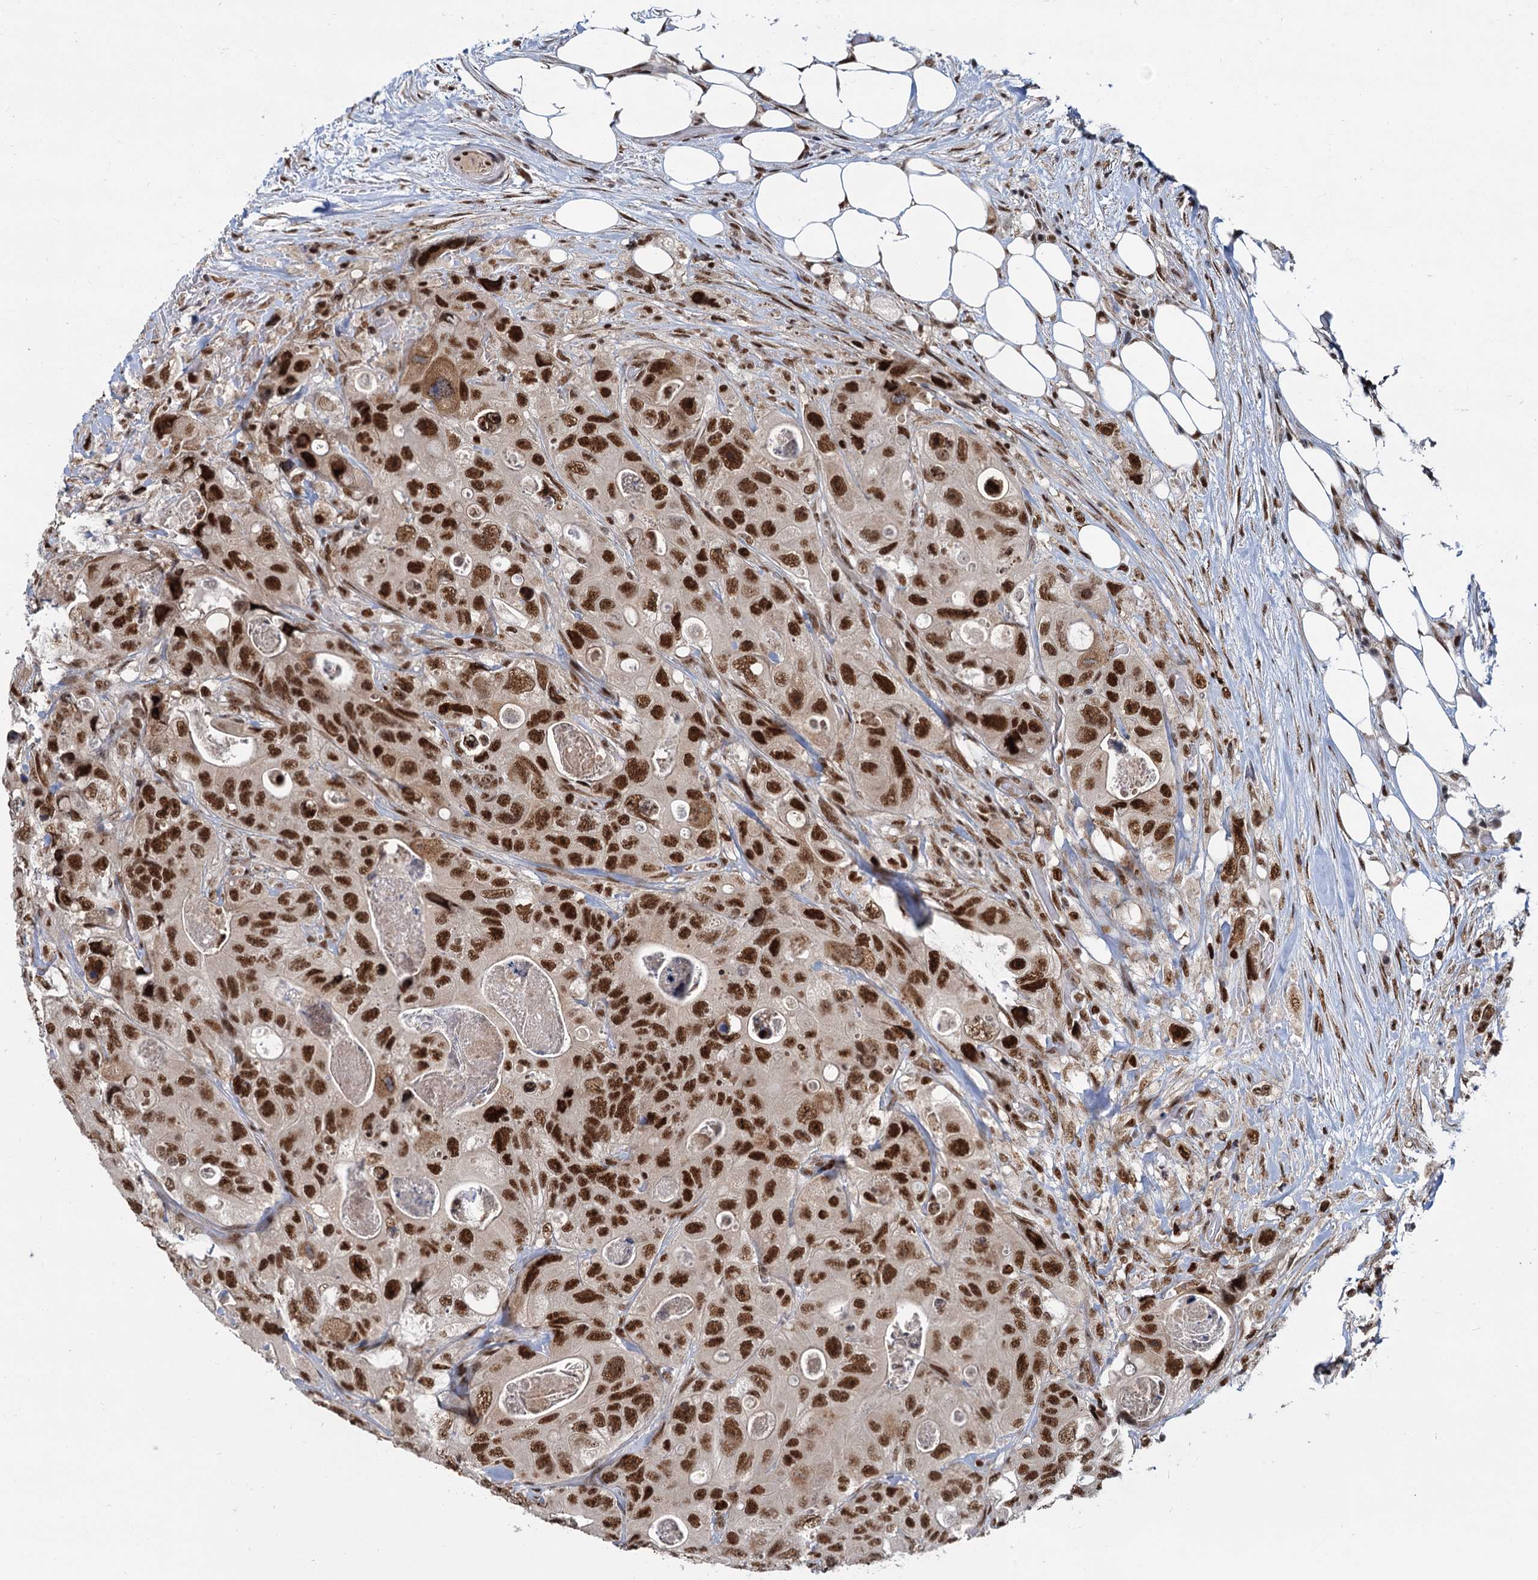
{"staining": {"intensity": "strong", "quantity": ">75%", "location": "cytoplasmic/membranous,nuclear"}, "tissue": "colorectal cancer", "cell_type": "Tumor cells", "image_type": "cancer", "snomed": [{"axis": "morphology", "description": "Adenocarcinoma, NOS"}, {"axis": "topography", "description": "Colon"}], "caption": "Approximately >75% of tumor cells in colorectal adenocarcinoma demonstrate strong cytoplasmic/membranous and nuclear protein staining as visualized by brown immunohistochemical staining.", "gene": "WBP4", "patient": {"sex": "female", "age": 46}}